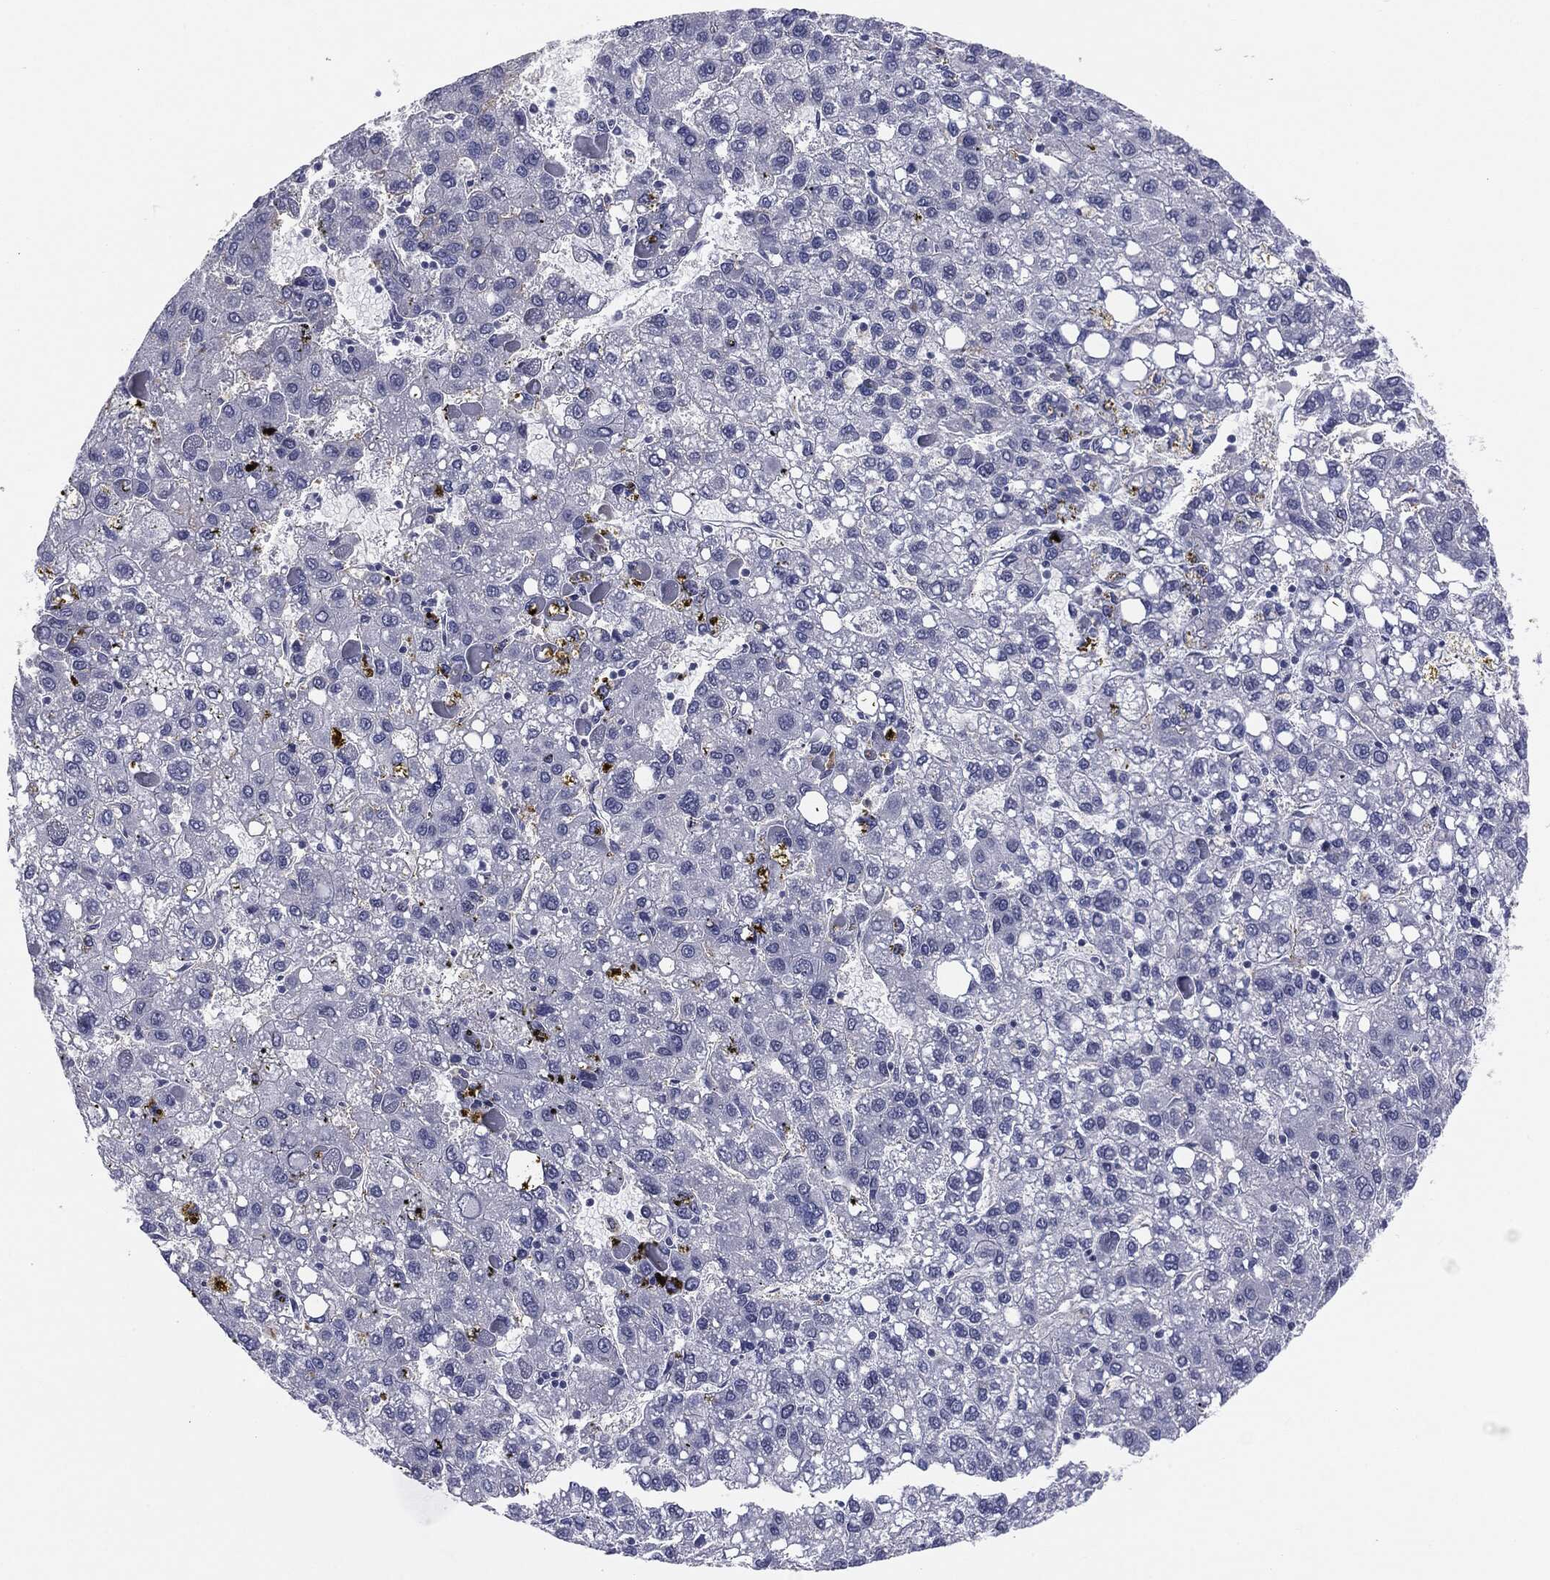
{"staining": {"intensity": "negative", "quantity": "none", "location": "none"}, "tissue": "liver cancer", "cell_type": "Tumor cells", "image_type": "cancer", "snomed": [{"axis": "morphology", "description": "Carcinoma, Hepatocellular, NOS"}, {"axis": "topography", "description": "Liver"}], "caption": "The photomicrograph displays no significant positivity in tumor cells of hepatocellular carcinoma (liver). (Immunohistochemistry, brightfield microscopy, high magnification).", "gene": "SLC5A5", "patient": {"sex": "female", "age": 82}}